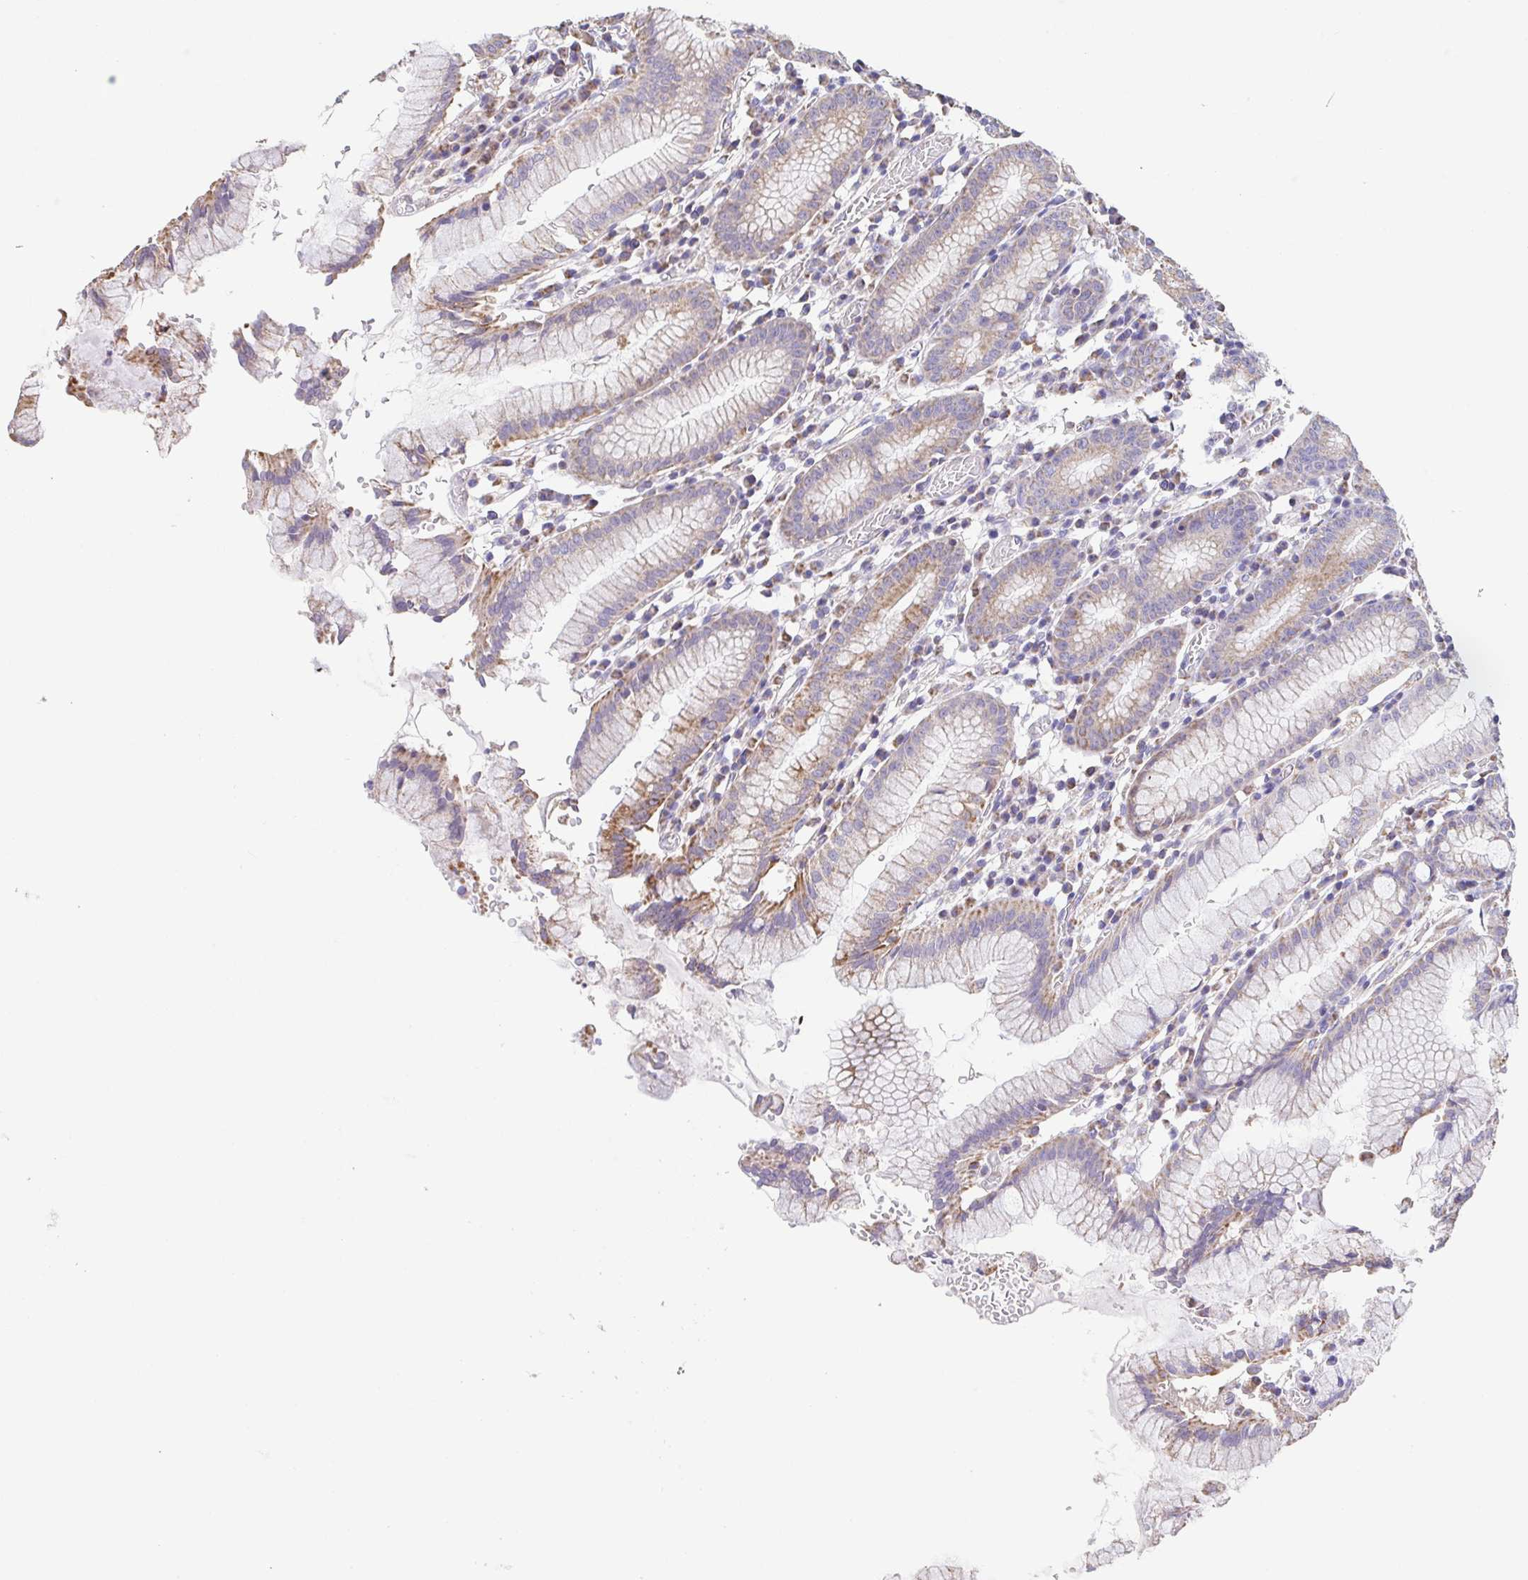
{"staining": {"intensity": "strong", "quantity": "25%-75%", "location": "cytoplasmic/membranous"}, "tissue": "stomach", "cell_type": "Glandular cells", "image_type": "normal", "snomed": [{"axis": "morphology", "description": "Normal tissue, NOS"}, {"axis": "topography", "description": "Stomach"}], "caption": "A brown stain shows strong cytoplasmic/membranous staining of a protein in glandular cells of normal human stomach.", "gene": "GINM1", "patient": {"sex": "male", "age": 55}}